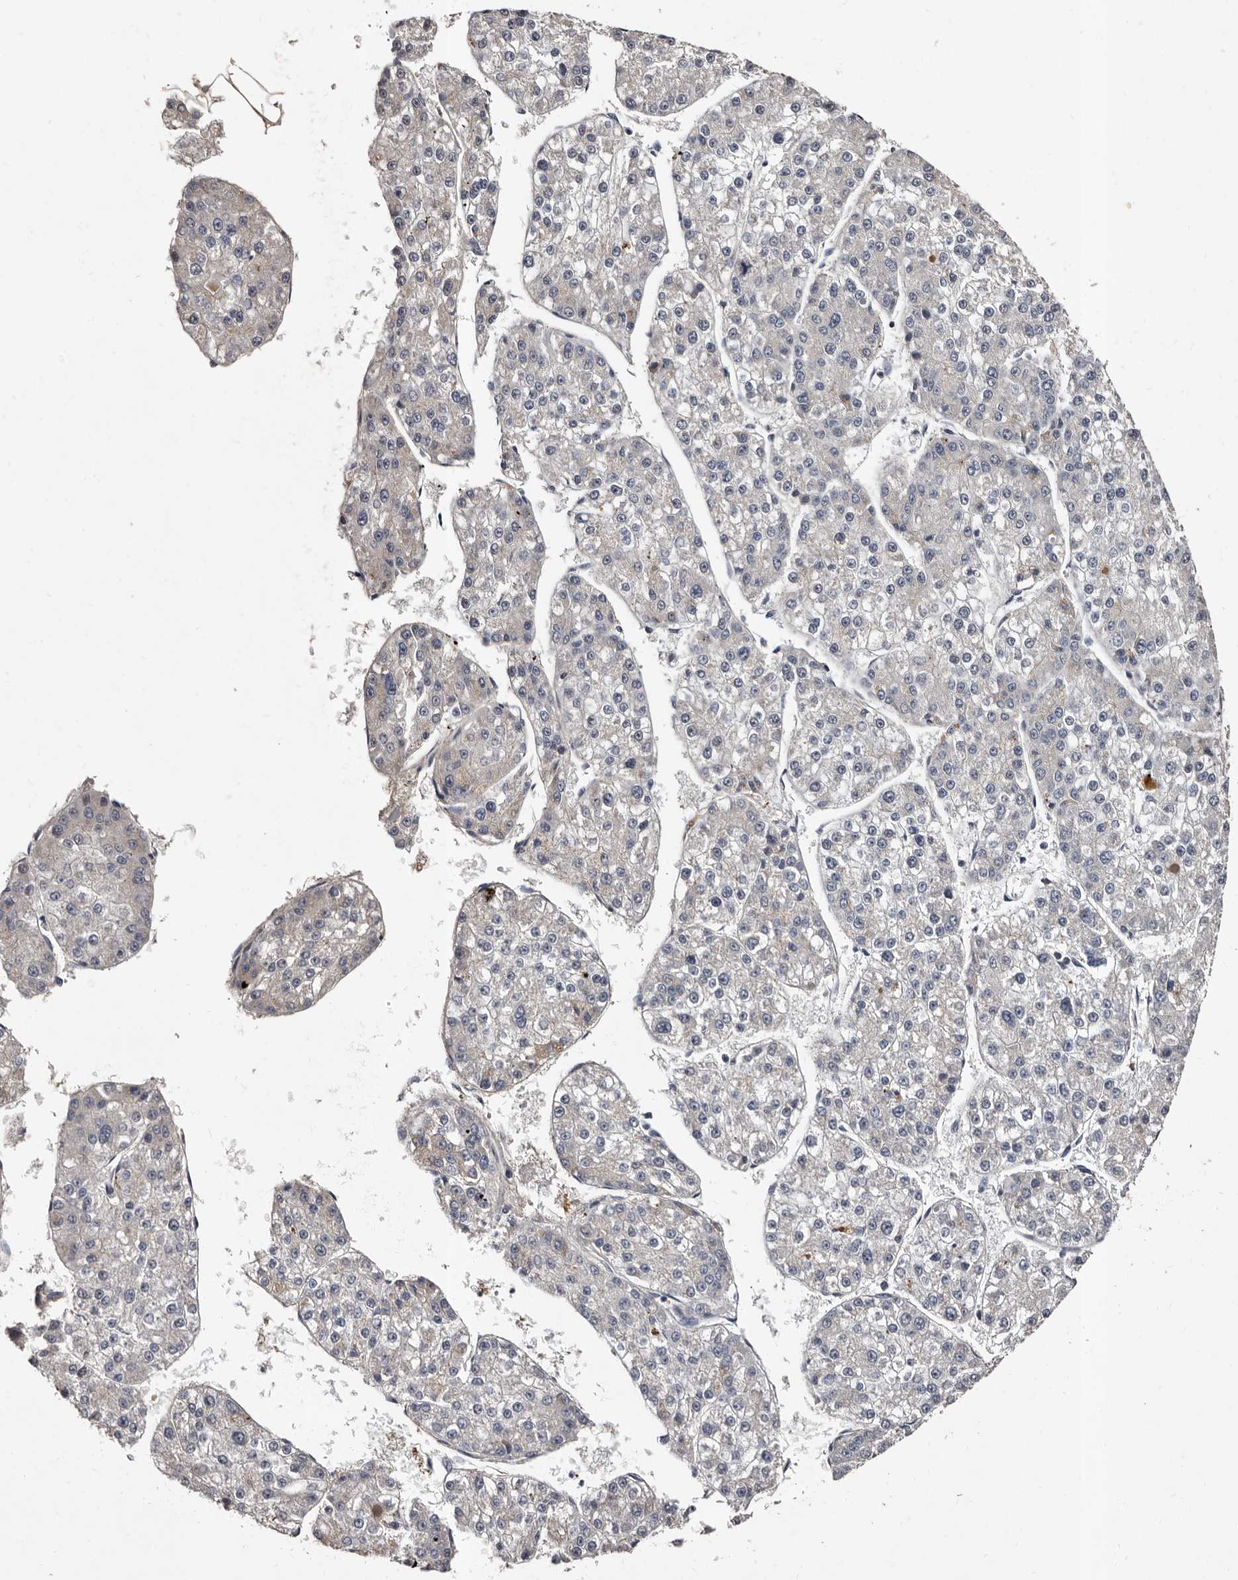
{"staining": {"intensity": "negative", "quantity": "none", "location": "none"}, "tissue": "liver cancer", "cell_type": "Tumor cells", "image_type": "cancer", "snomed": [{"axis": "morphology", "description": "Carcinoma, Hepatocellular, NOS"}, {"axis": "topography", "description": "Liver"}], "caption": "A photomicrograph of human liver cancer (hepatocellular carcinoma) is negative for staining in tumor cells.", "gene": "FAM91A1", "patient": {"sex": "female", "age": 73}}